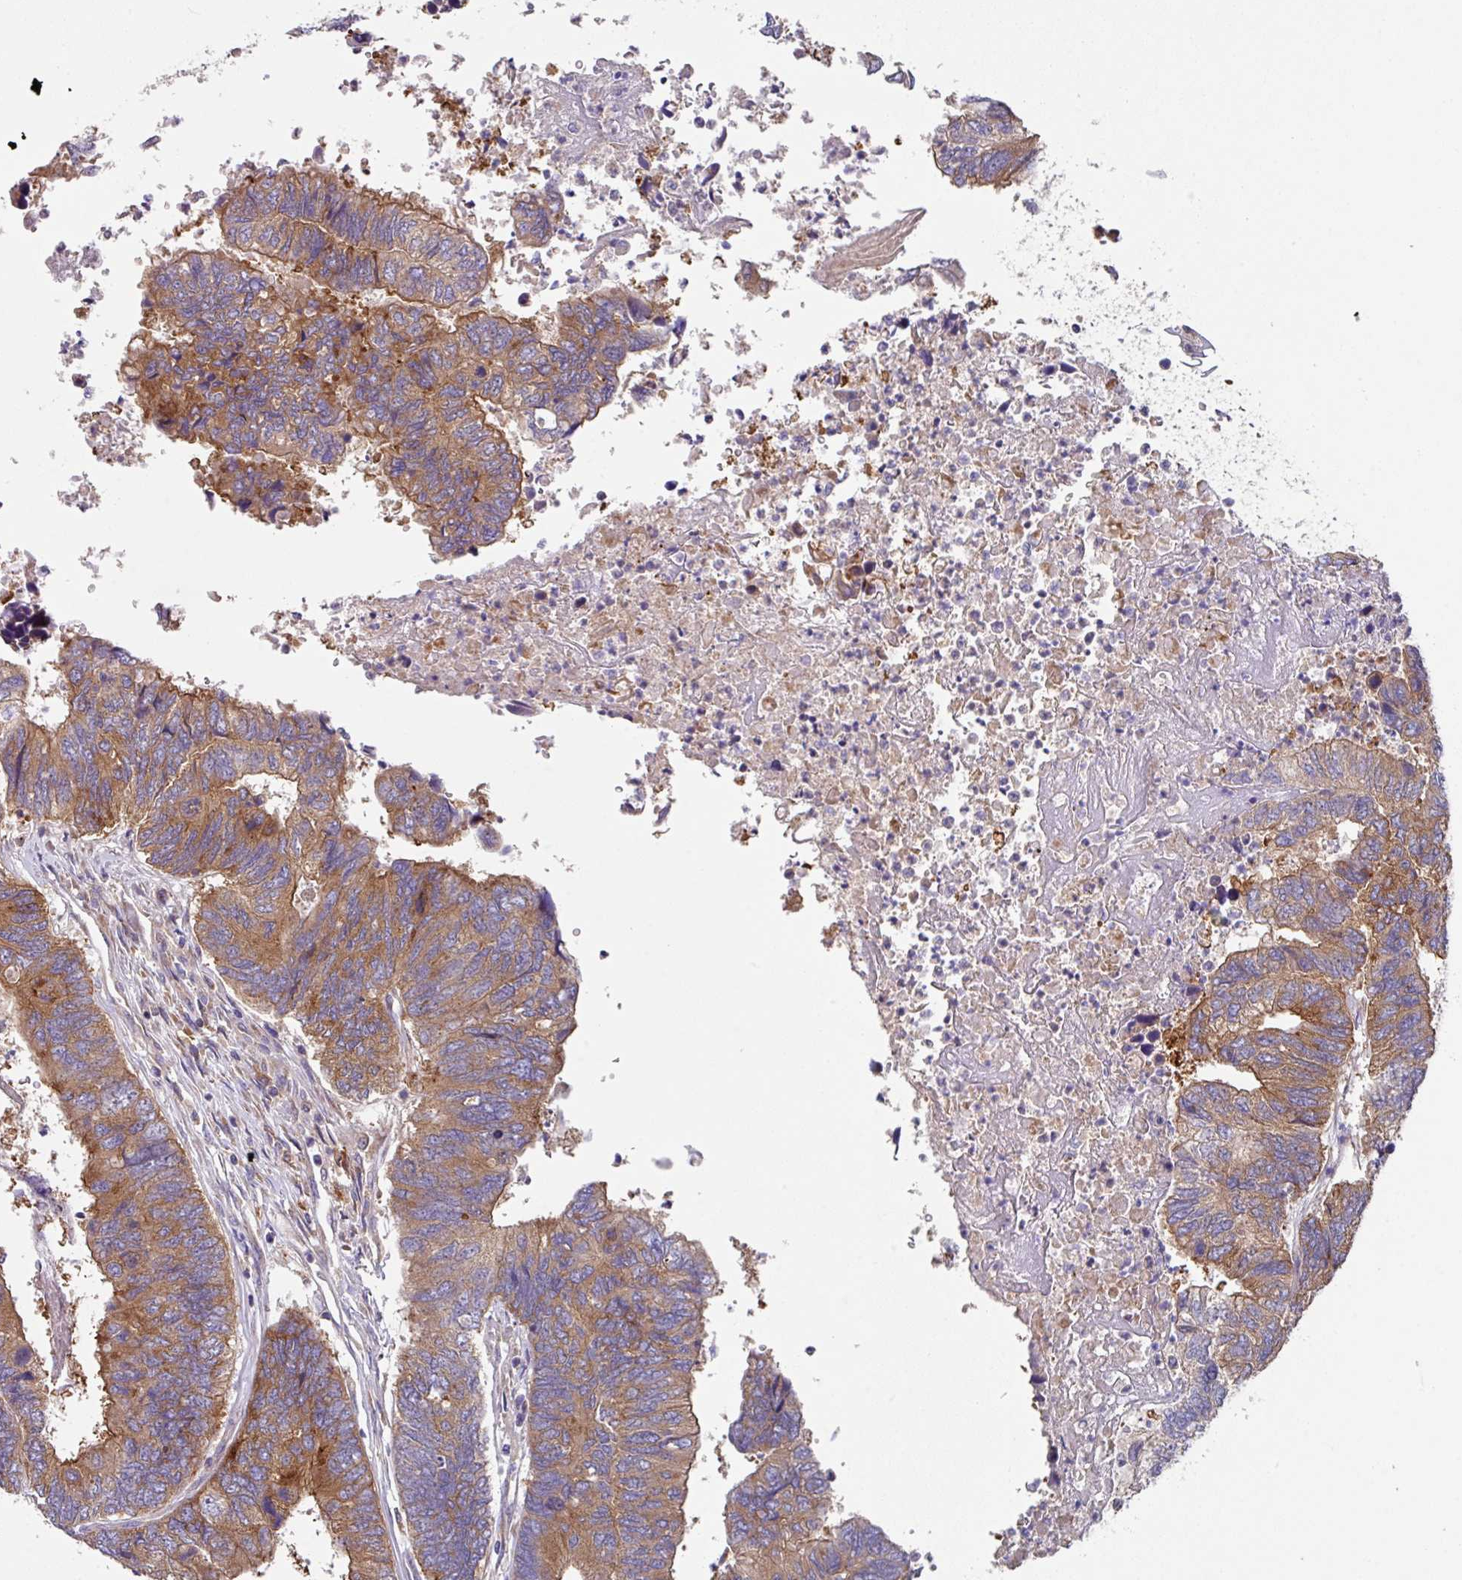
{"staining": {"intensity": "moderate", "quantity": ">75%", "location": "cytoplasmic/membranous"}, "tissue": "colorectal cancer", "cell_type": "Tumor cells", "image_type": "cancer", "snomed": [{"axis": "morphology", "description": "Adenocarcinoma, NOS"}, {"axis": "topography", "description": "Colon"}], "caption": "Colorectal cancer stained with a protein marker shows moderate staining in tumor cells.", "gene": "EIF4B", "patient": {"sex": "female", "age": 67}}